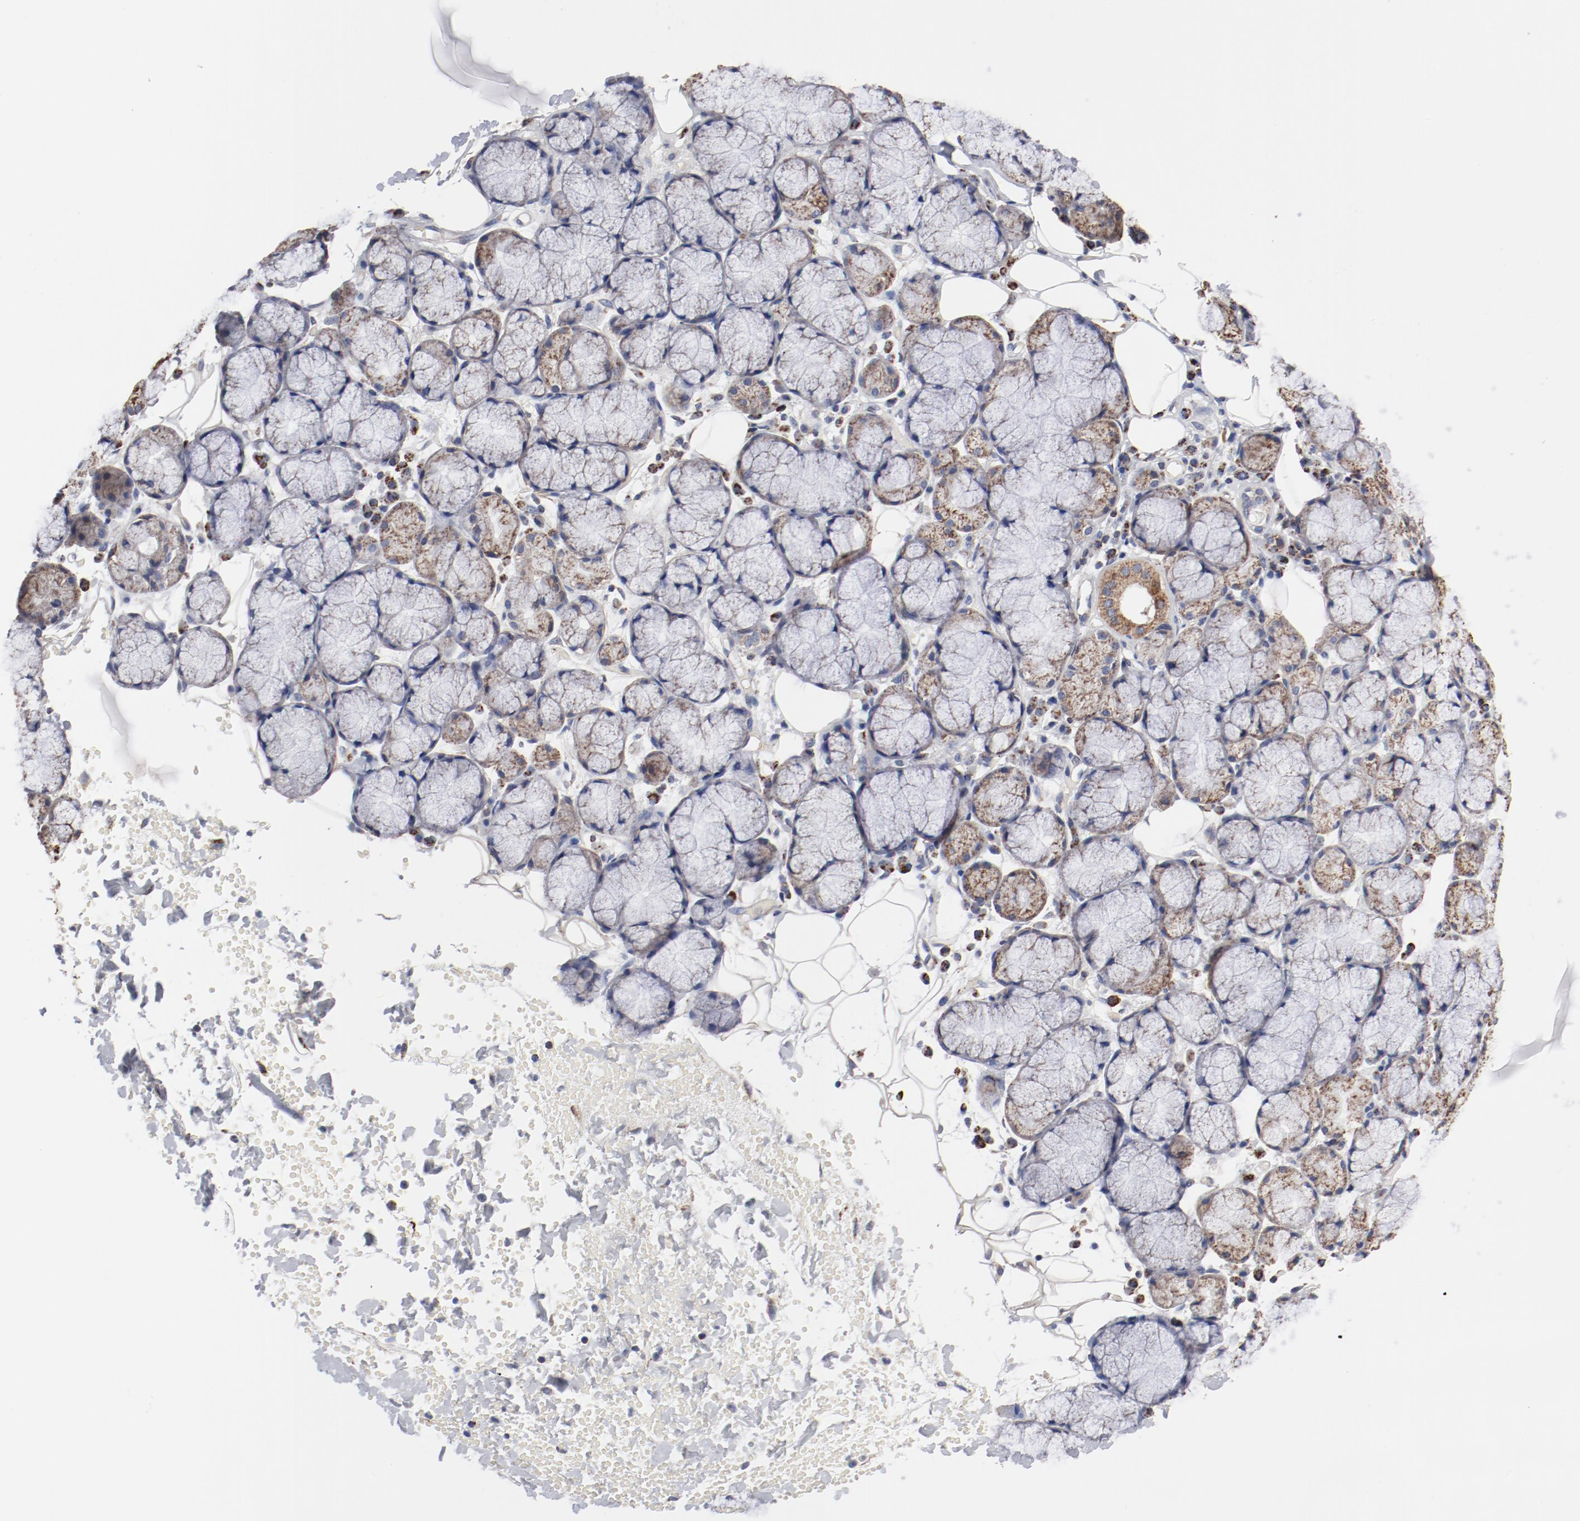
{"staining": {"intensity": "moderate", "quantity": "25%-75%", "location": "cytoplasmic/membranous"}, "tissue": "salivary gland", "cell_type": "Glandular cells", "image_type": "normal", "snomed": [{"axis": "morphology", "description": "Normal tissue, NOS"}, {"axis": "topography", "description": "Skeletal muscle"}, {"axis": "topography", "description": "Oral tissue"}, {"axis": "topography", "description": "Salivary gland"}, {"axis": "topography", "description": "Peripheral nerve tissue"}], "caption": "Protein analysis of unremarkable salivary gland displays moderate cytoplasmic/membranous staining in approximately 25%-75% of glandular cells.", "gene": "NDUFV2", "patient": {"sex": "male", "age": 54}}